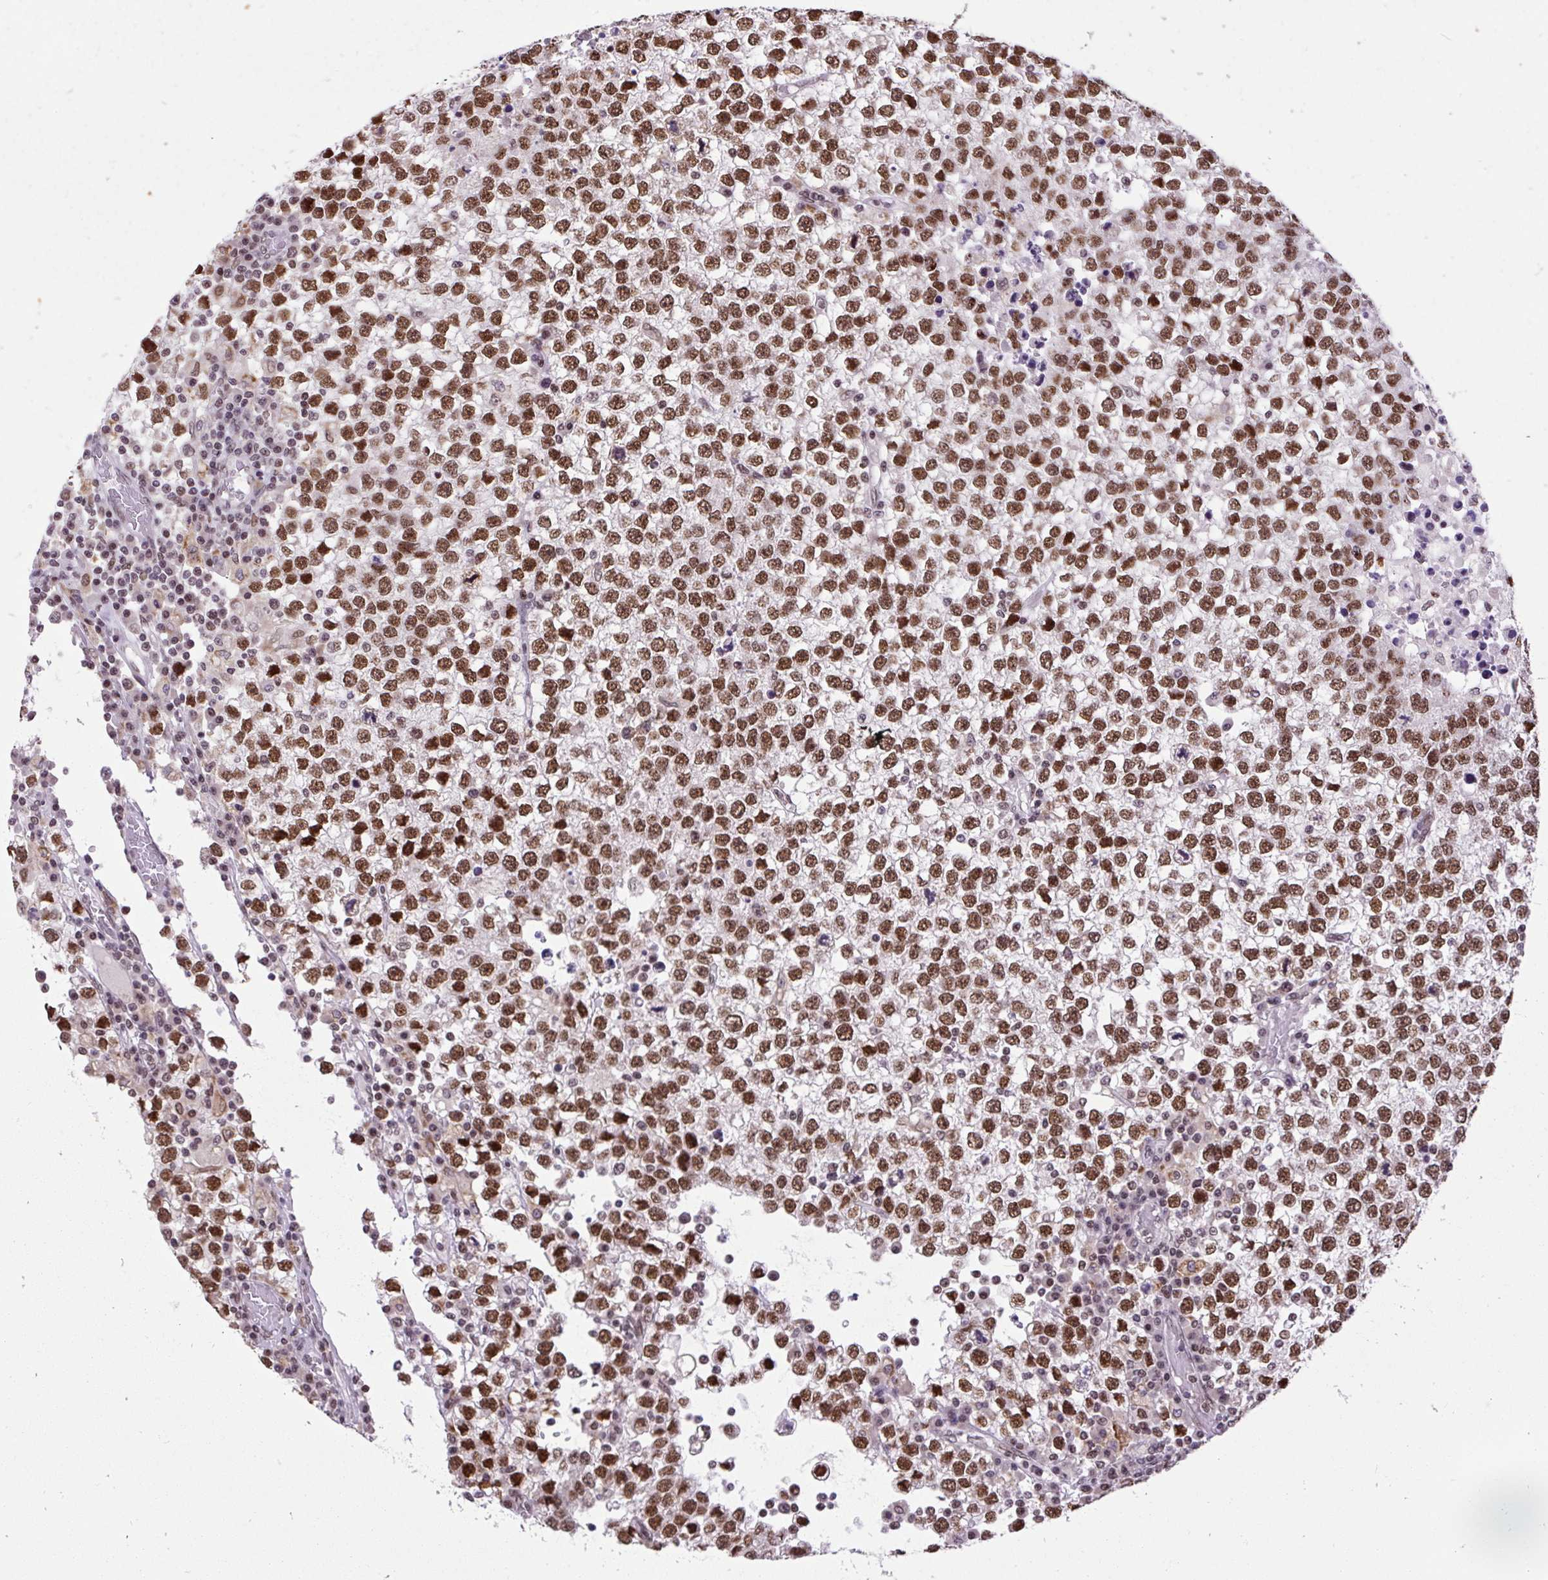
{"staining": {"intensity": "moderate", "quantity": ">75%", "location": "nuclear"}, "tissue": "testis cancer", "cell_type": "Tumor cells", "image_type": "cancer", "snomed": [{"axis": "morphology", "description": "Seminoma, NOS"}, {"axis": "topography", "description": "Testis"}], "caption": "The image exhibits a brown stain indicating the presence of a protein in the nuclear of tumor cells in testis seminoma. (DAB (3,3'-diaminobenzidine) IHC with brightfield microscopy, high magnification).", "gene": "ZNF672", "patient": {"sex": "male", "age": 65}}